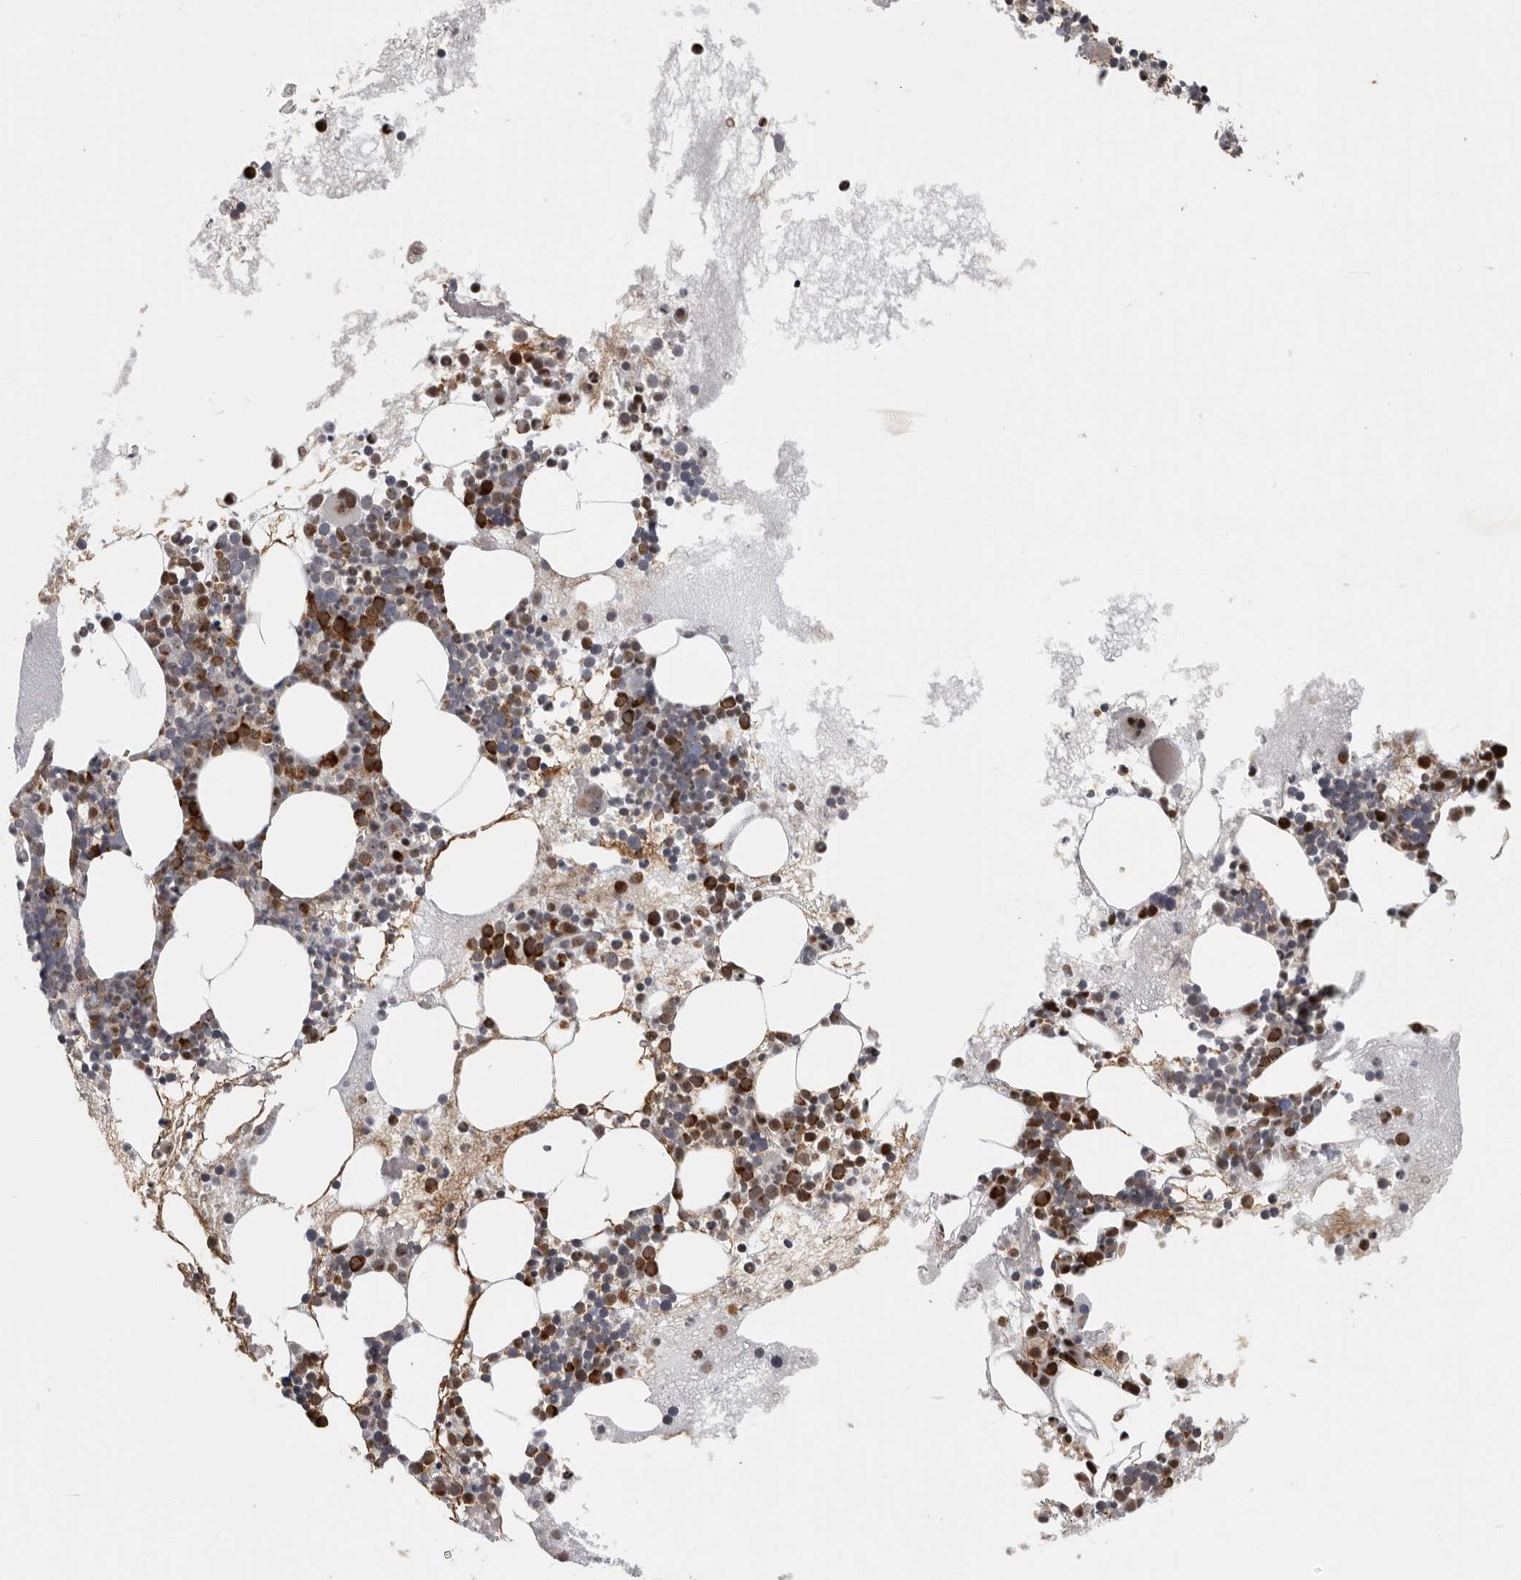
{"staining": {"intensity": "strong", "quantity": "<25%", "location": "cytoplasmic/membranous"}, "tissue": "bone marrow", "cell_type": "Hematopoietic cells", "image_type": "normal", "snomed": [{"axis": "morphology", "description": "Normal tissue, NOS"}, {"axis": "morphology", "description": "Inflammation, NOS"}, {"axis": "topography", "description": "Bone marrow"}], "caption": "The photomicrograph exhibits immunohistochemical staining of normal bone marrow. There is strong cytoplasmic/membranous staining is present in about <25% of hematopoietic cells.", "gene": "PCMTD1", "patient": {"sex": "female", "age": 45}}